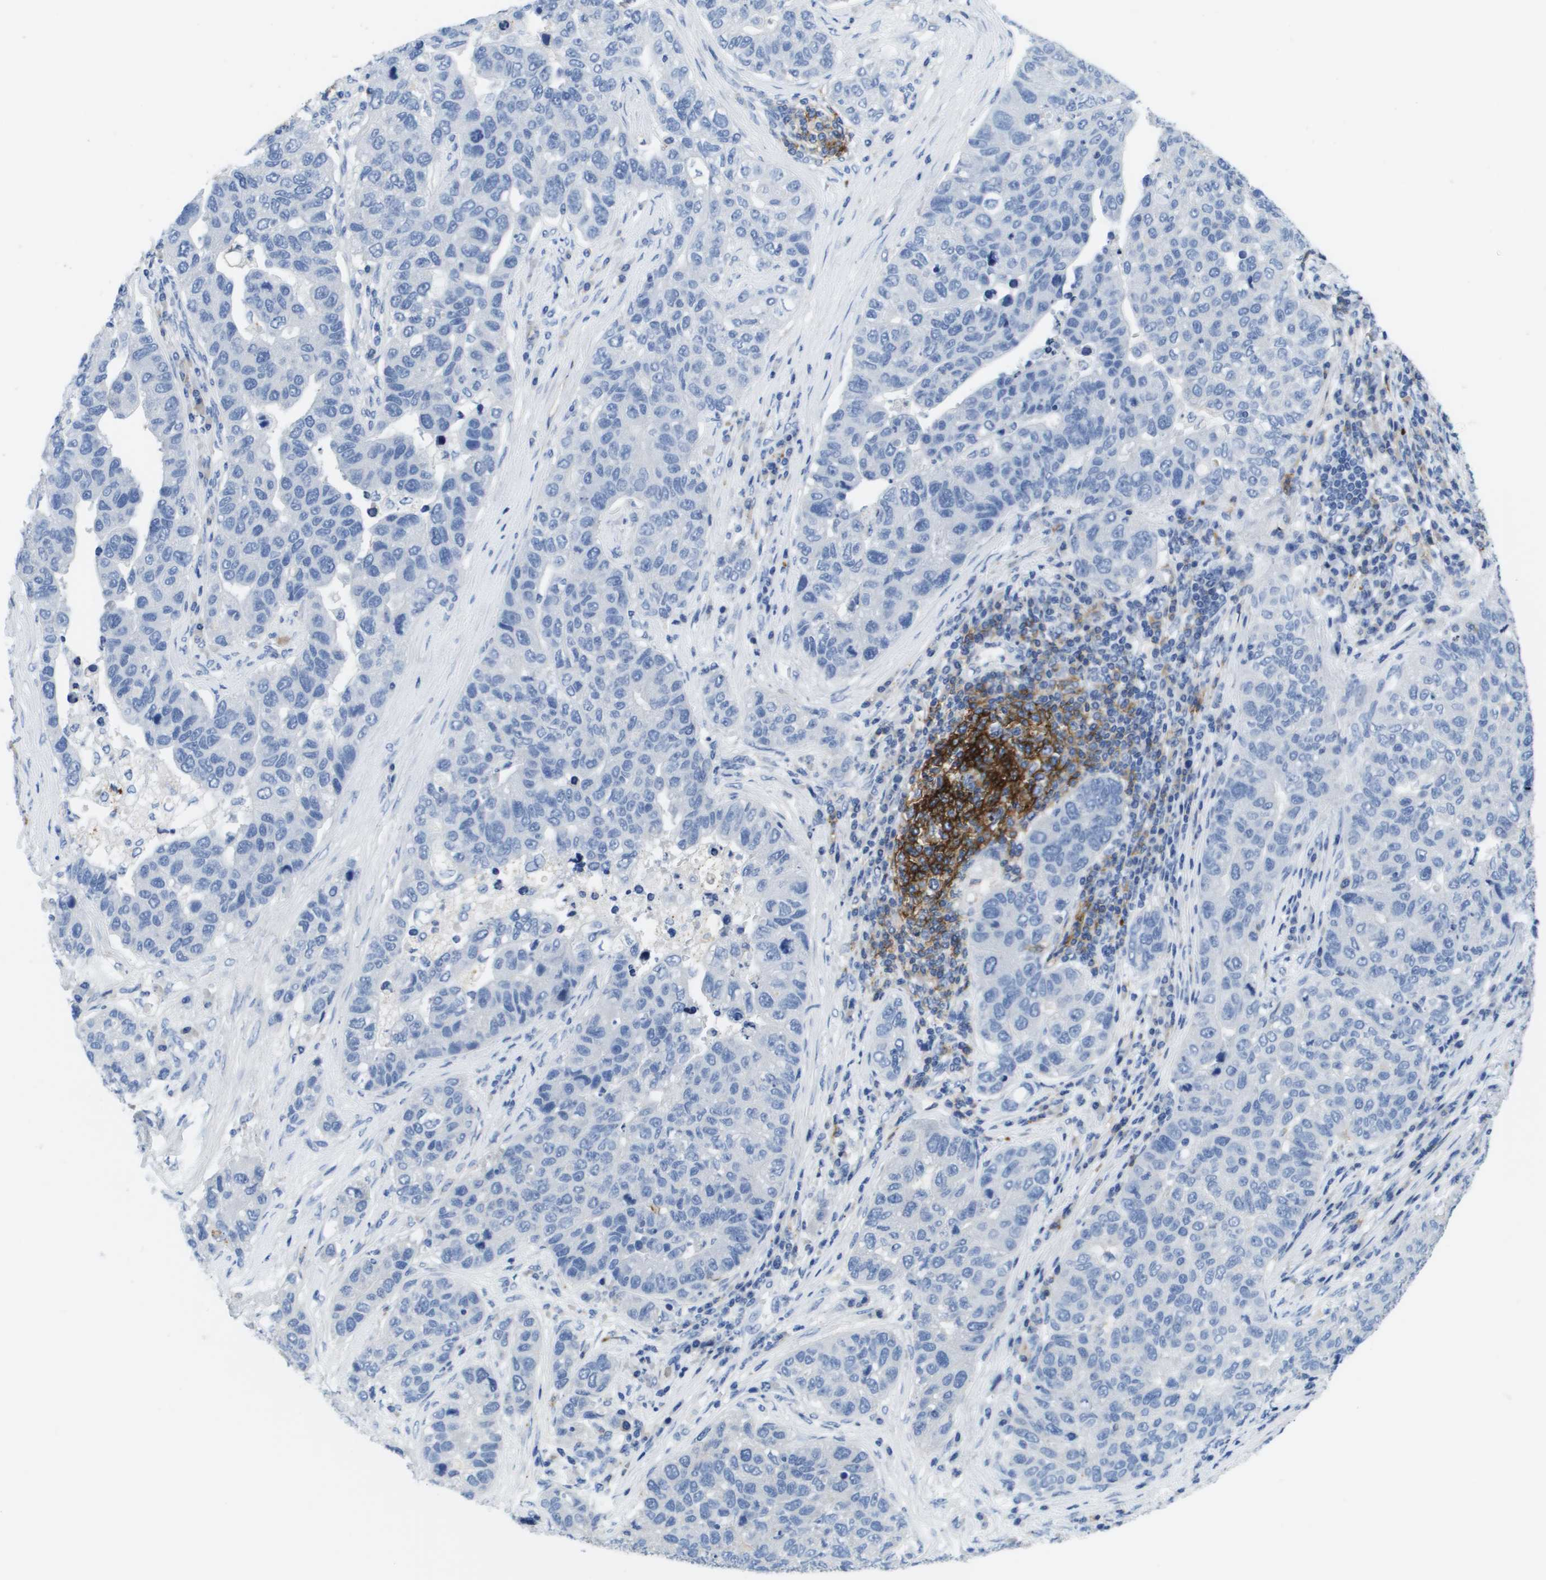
{"staining": {"intensity": "negative", "quantity": "none", "location": "none"}, "tissue": "pancreatic cancer", "cell_type": "Tumor cells", "image_type": "cancer", "snomed": [{"axis": "morphology", "description": "Adenocarcinoma, NOS"}, {"axis": "topography", "description": "Pancreas"}], "caption": "IHC of human pancreatic cancer (adenocarcinoma) shows no expression in tumor cells.", "gene": "MS4A1", "patient": {"sex": "female", "age": 61}}